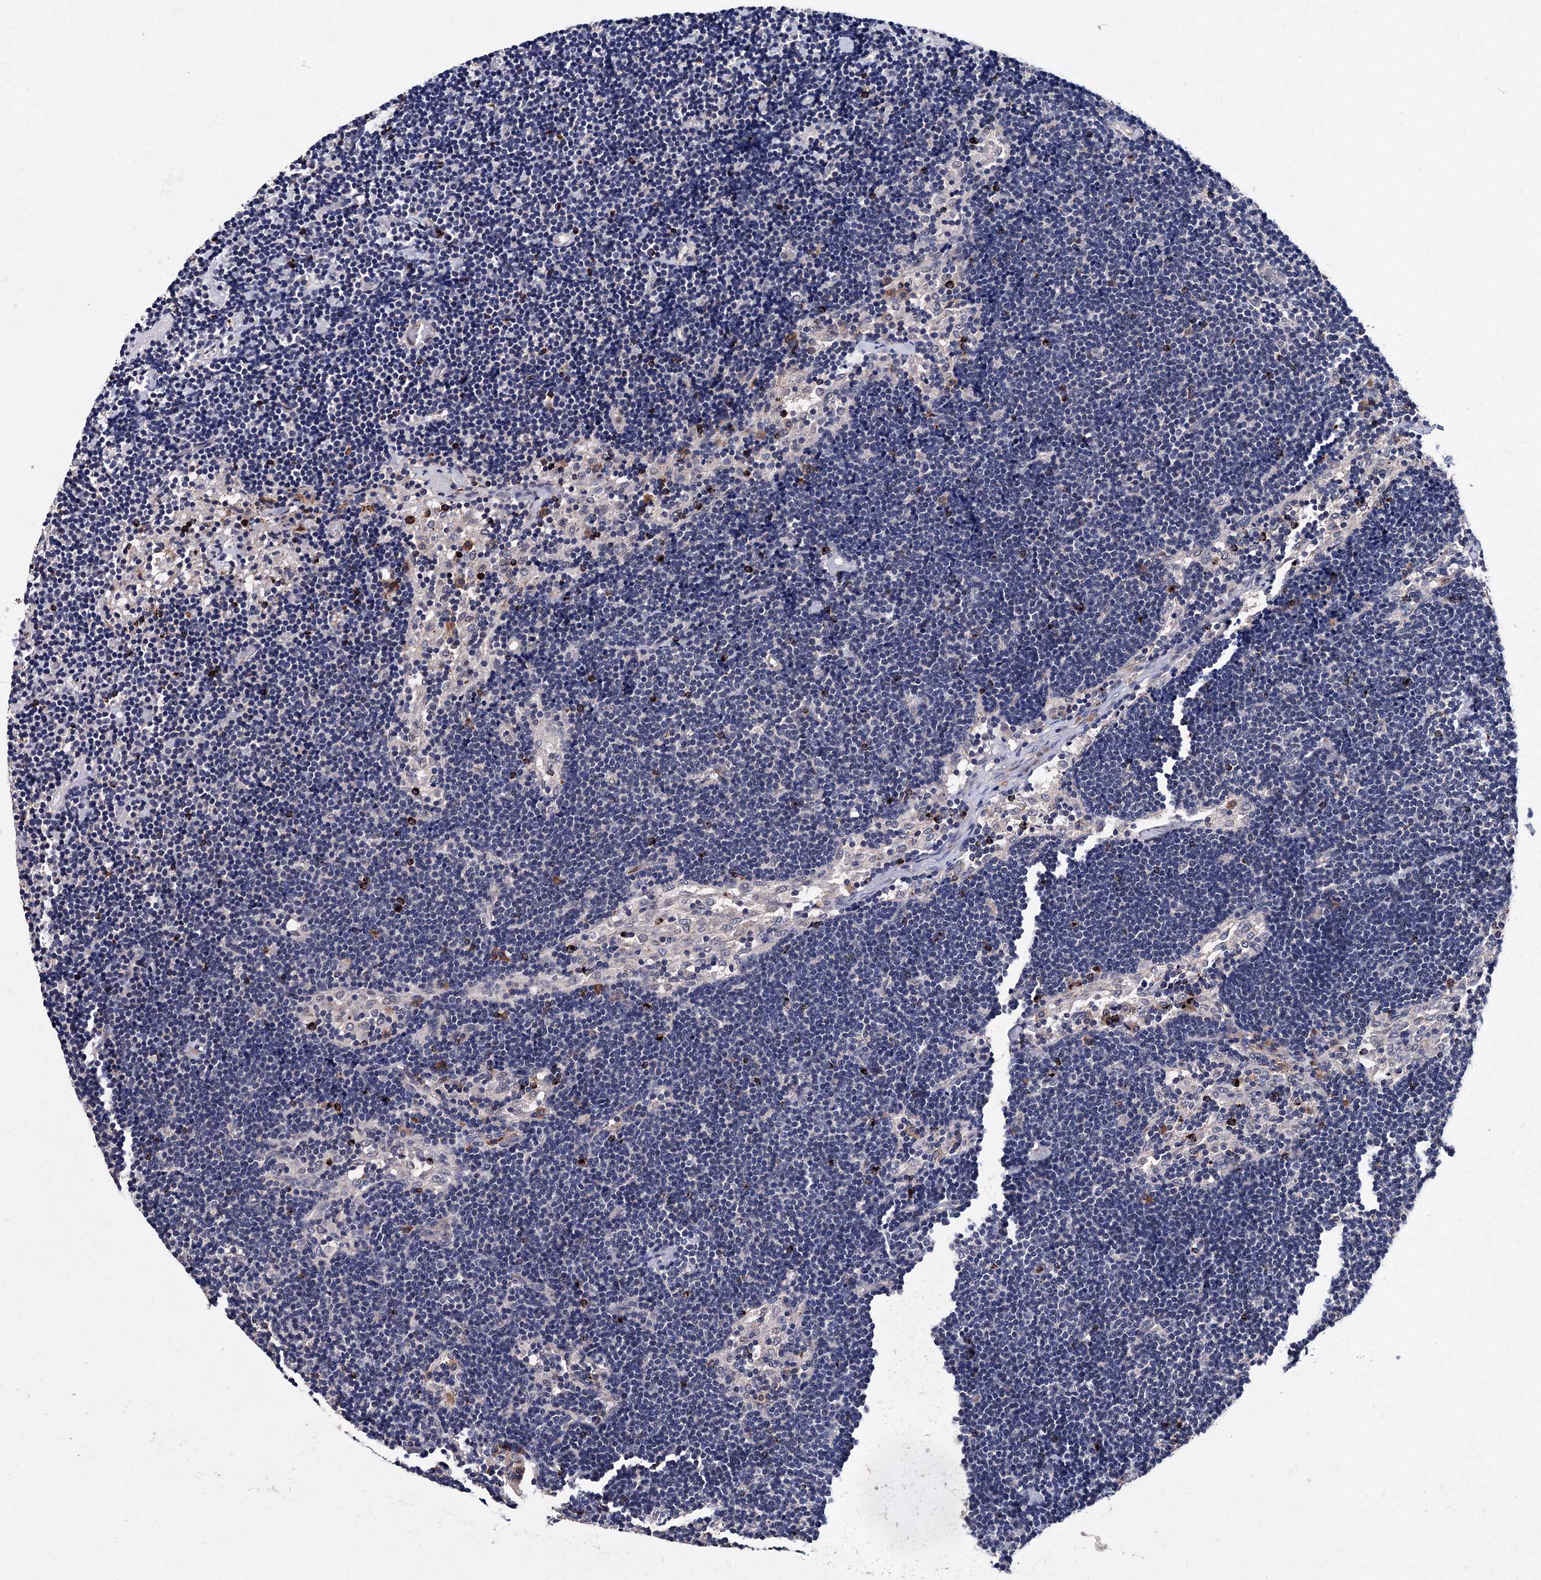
{"staining": {"intensity": "negative", "quantity": "none", "location": "none"}, "tissue": "lymph node", "cell_type": "Germinal center cells", "image_type": "normal", "snomed": [{"axis": "morphology", "description": "Normal tissue, NOS"}, {"axis": "topography", "description": "Lymph node"}], "caption": "This is an immunohistochemistry photomicrograph of normal human lymph node. There is no positivity in germinal center cells.", "gene": "PHYKPL", "patient": {"sex": "male", "age": 63}}